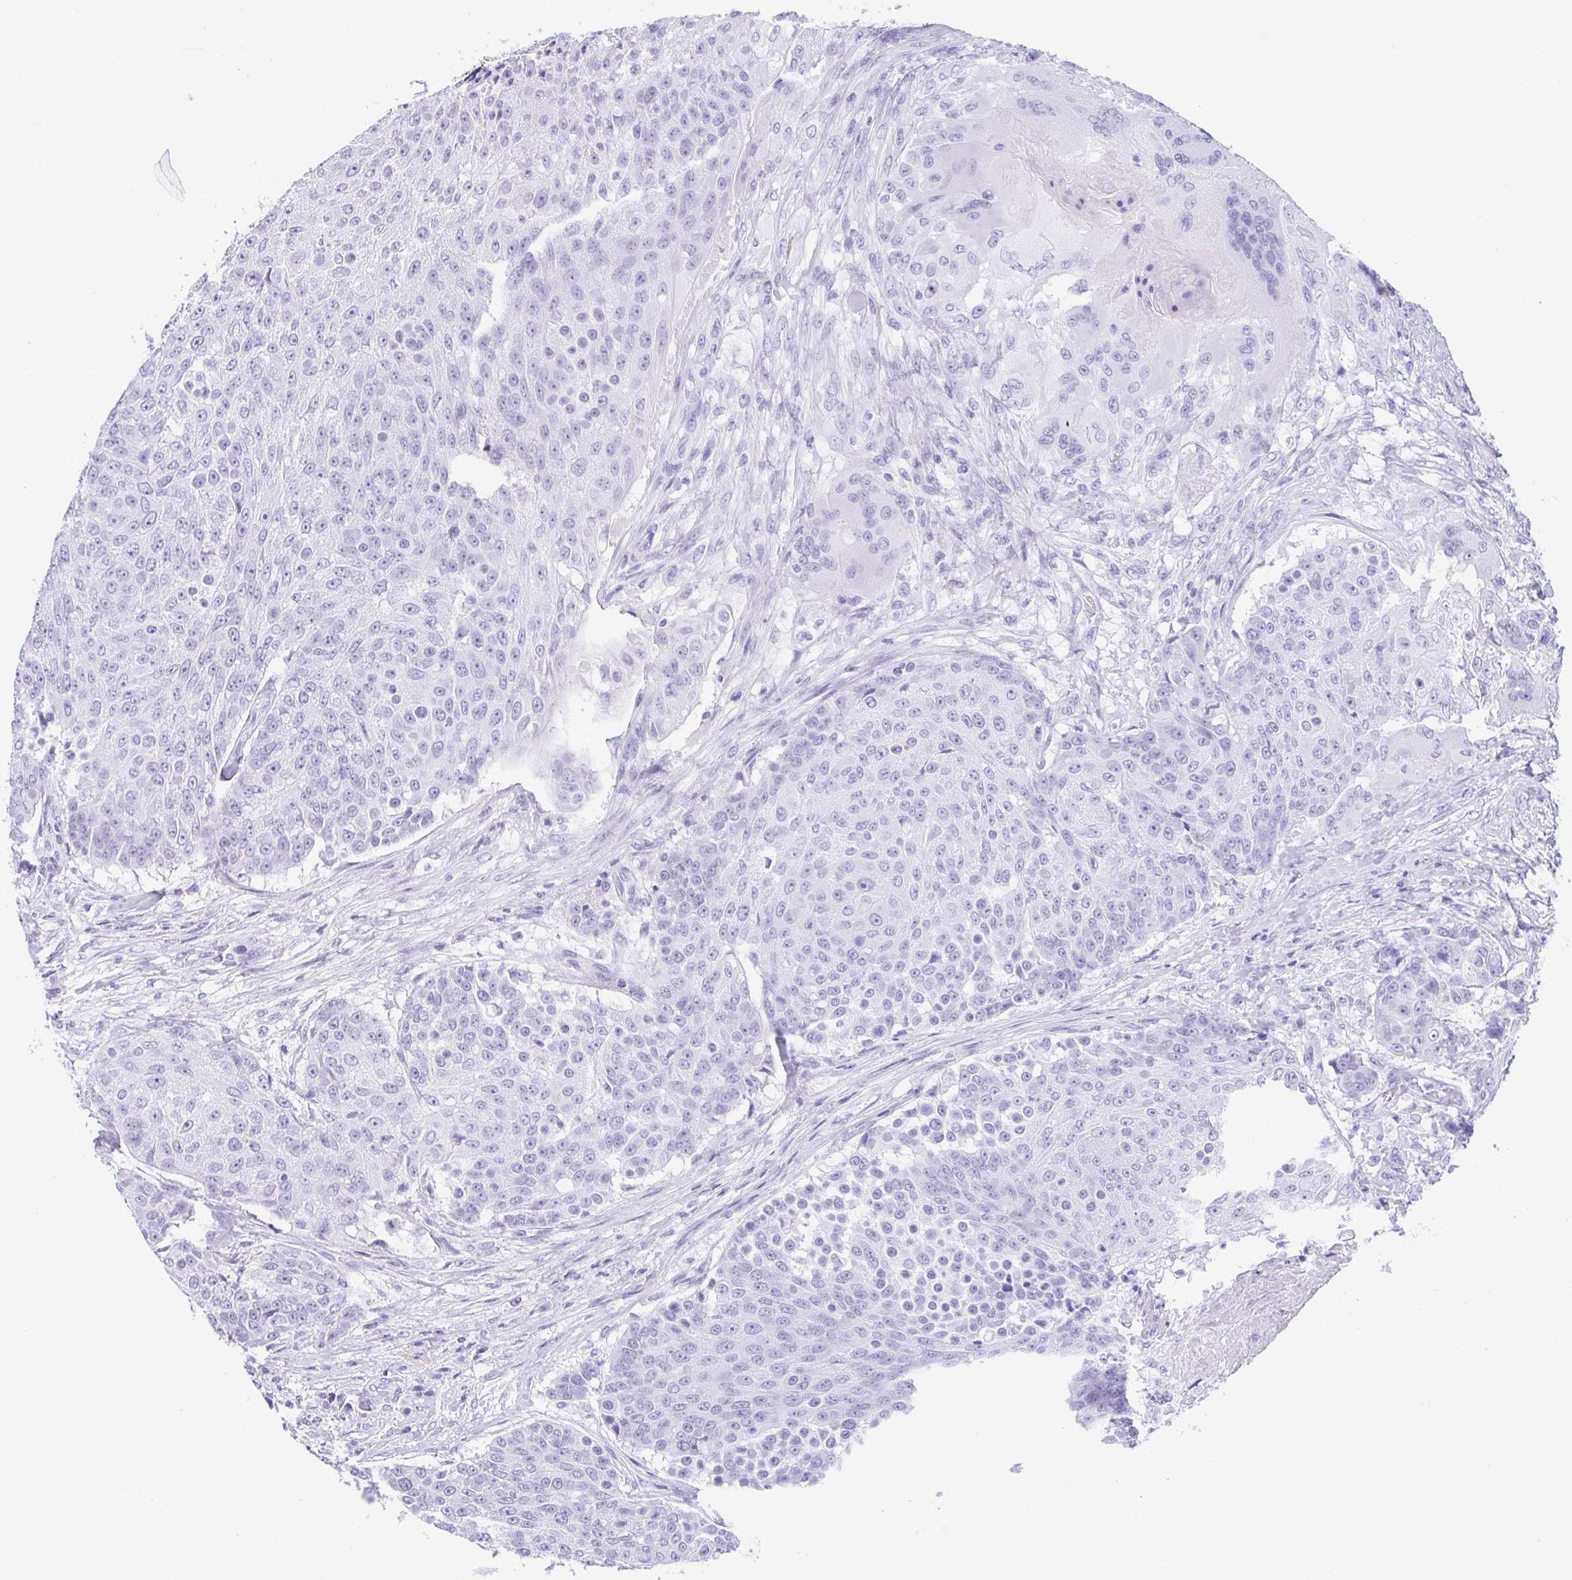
{"staining": {"intensity": "negative", "quantity": "none", "location": "none"}, "tissue": "urothelial cancer", "cell_type": "Tumor cells", "image_type": "cancer", "snomed": [{"axis": "morphology", "description": "Urothelial carcinoma, High grade"}, {"axis": "topography", "description": "Urinary bladder"}], "caption": "DAB (3,3'-diaminobenzidine) immunohistochemical staining of high-grade urothelial carcinoma displays no significant staining in tumor cells.", "gene": "CPA1", "patient": {"sex": "female", "age": 63}}